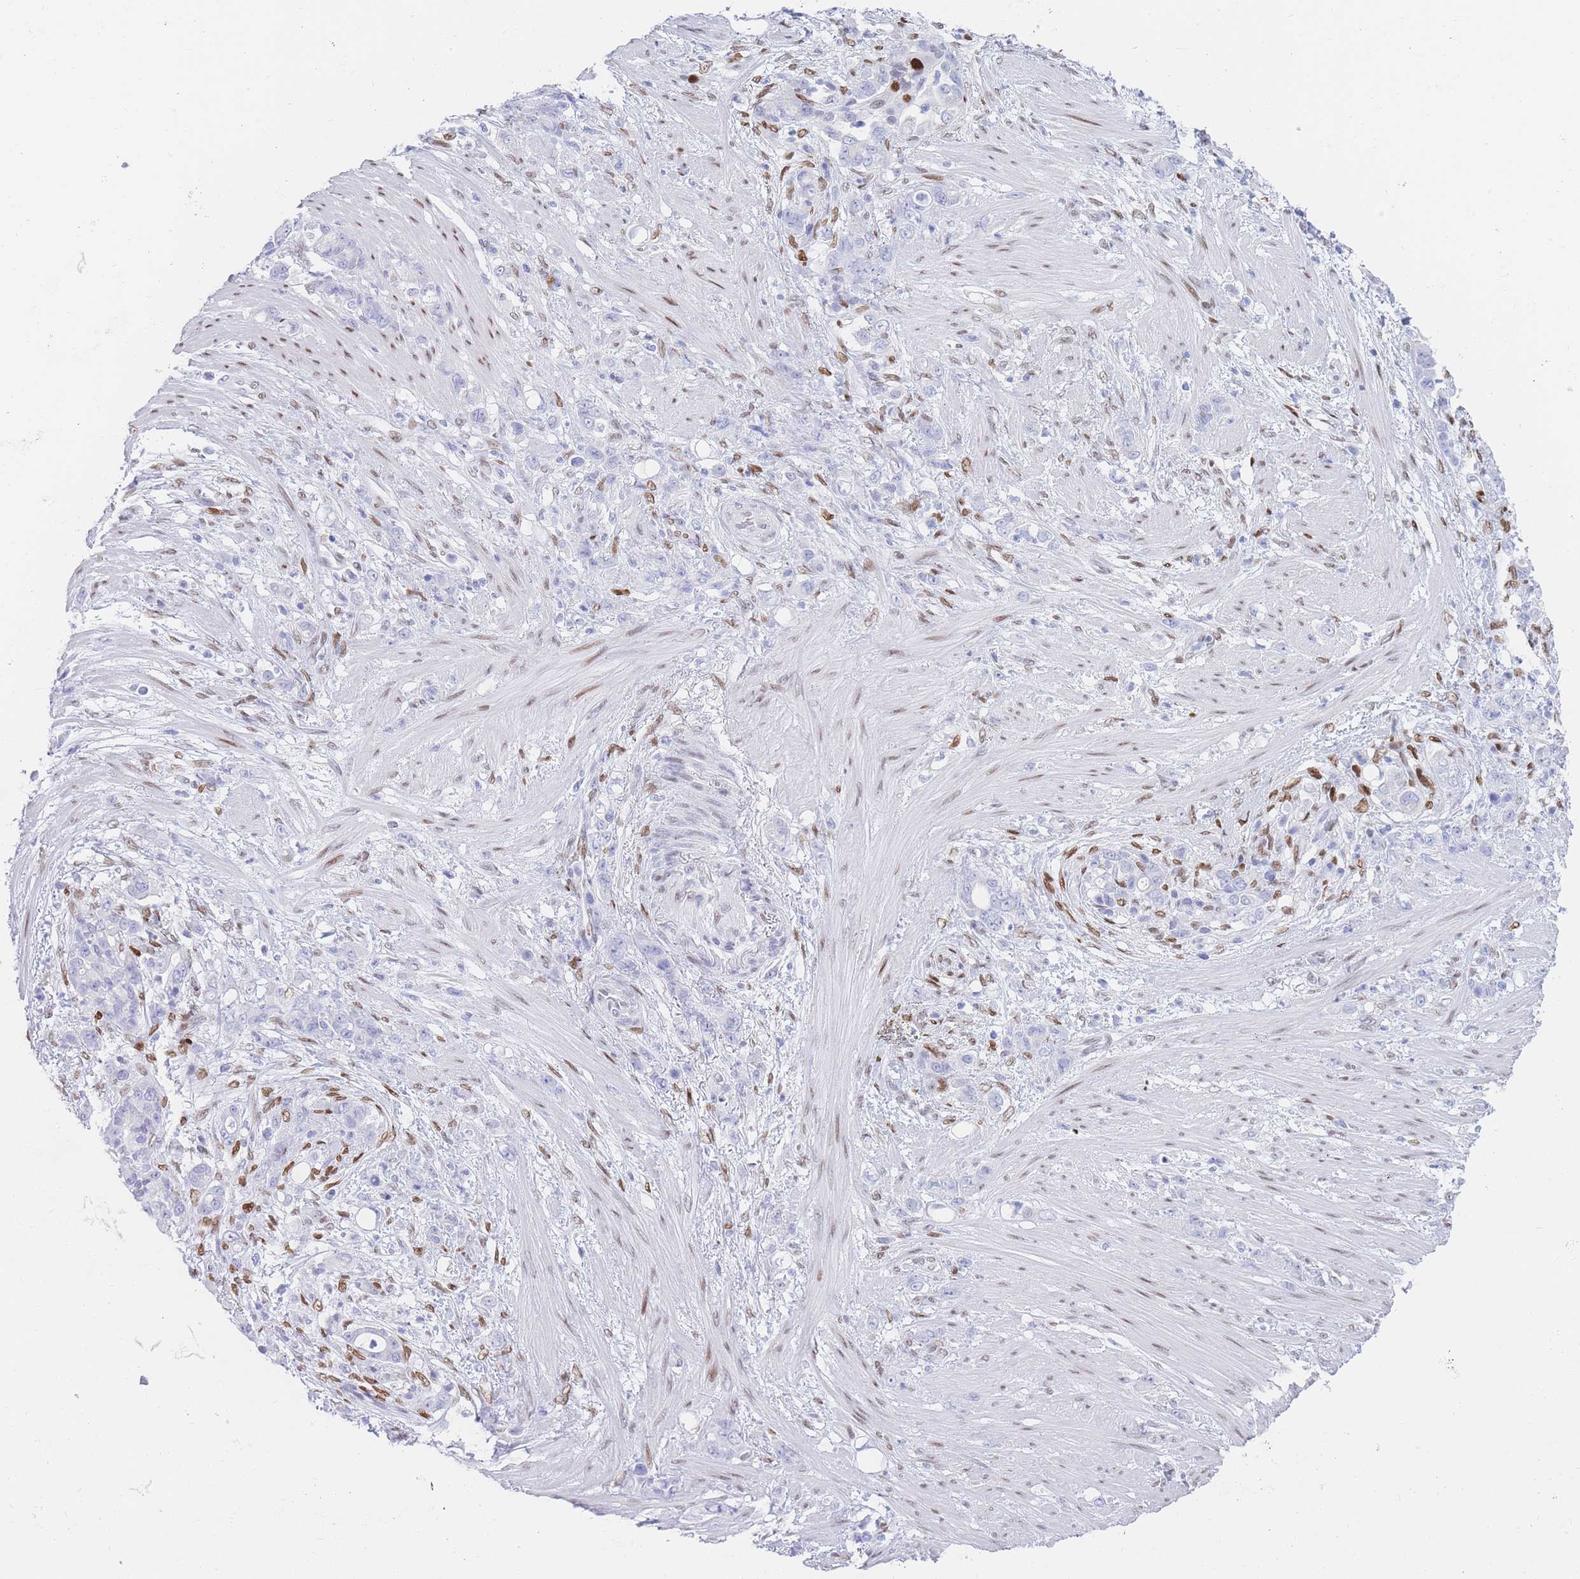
{"staining": {"intensity": "negative", "quantity": "none", "location": "none"}, "tissue": "stomach cancer", "cell_type": "Tumor cells", "image_type": "cancer", "snomed": [{"axis": "morphology", "description": "Normal tissue, NOS"}, {"axis": "morphology", "description": "Adenocarcinoma, NOS"}, {"axis": "topography", "description": "Stomach"}], "caption": "High magnification brightfield microscopy of adenocarcinoma (stomach) stained with DAB (brown) and counterstained with hematoxylin (blue): tumor cells show no significant staining.", "gene": "PSMB5", "patient": {"sex": "female", "age": 79}}